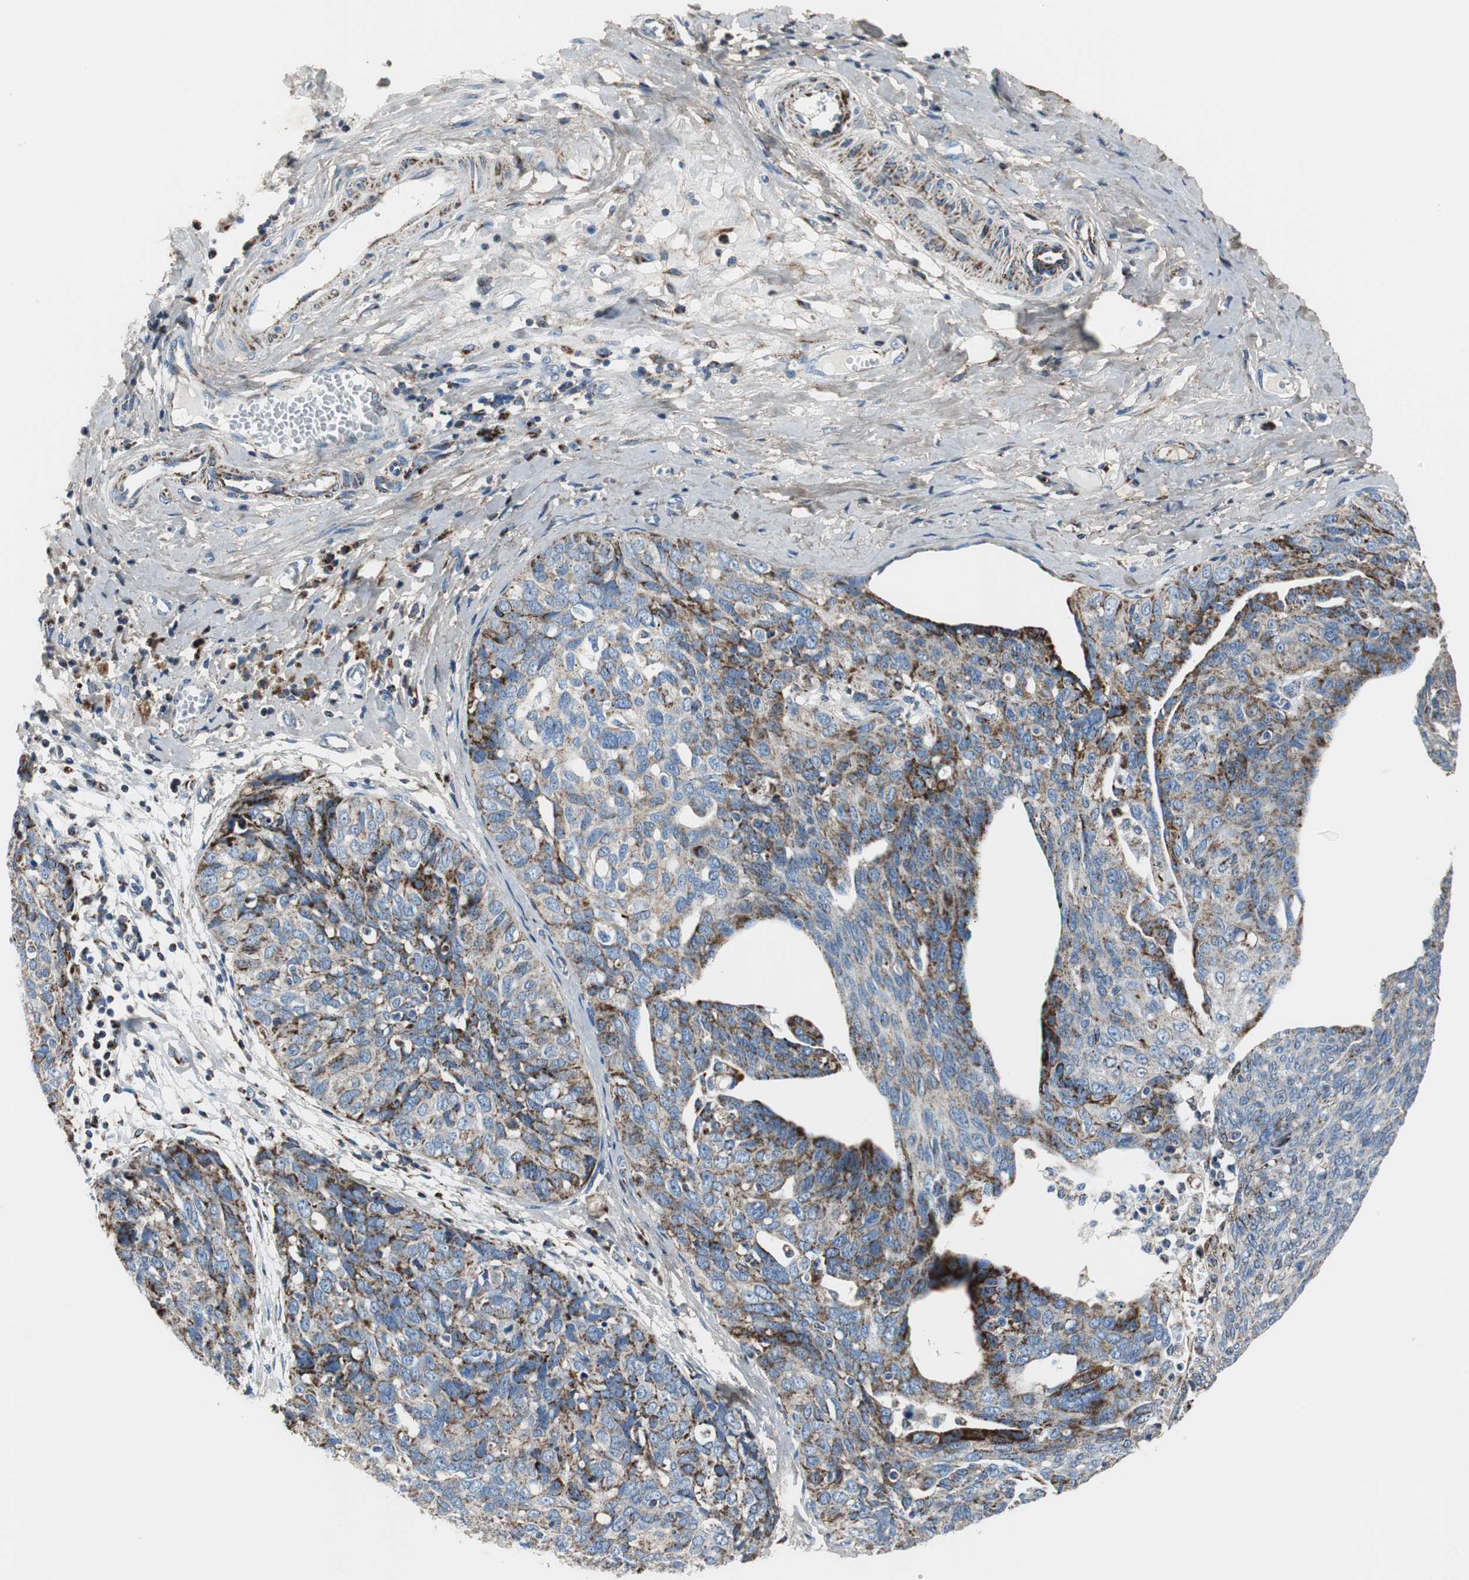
{"staining": {"intensity": "strong", "quantity": "25%-75%", "location": "cytoplasmic/membranous"}, "tissue": "ovarian cancer", "cell_type": "Tumor cells", "image_type": "cancer", "snomed": [{"axis": "morphology", "description": "Carcinoma, endometroid"}, {"axis": "topography", "description": "Ovary"}], "caption": "Immunohistochemistry (IHC) (DAB) staining of ovarian cancer (endometroid carcinoma) displays strong cytoplasmic/membranous protein staining in approximately 25%-75% of tumor cells.", "gene": "C1QTNF7", "patient": {"sex": "female", "age": 60}}